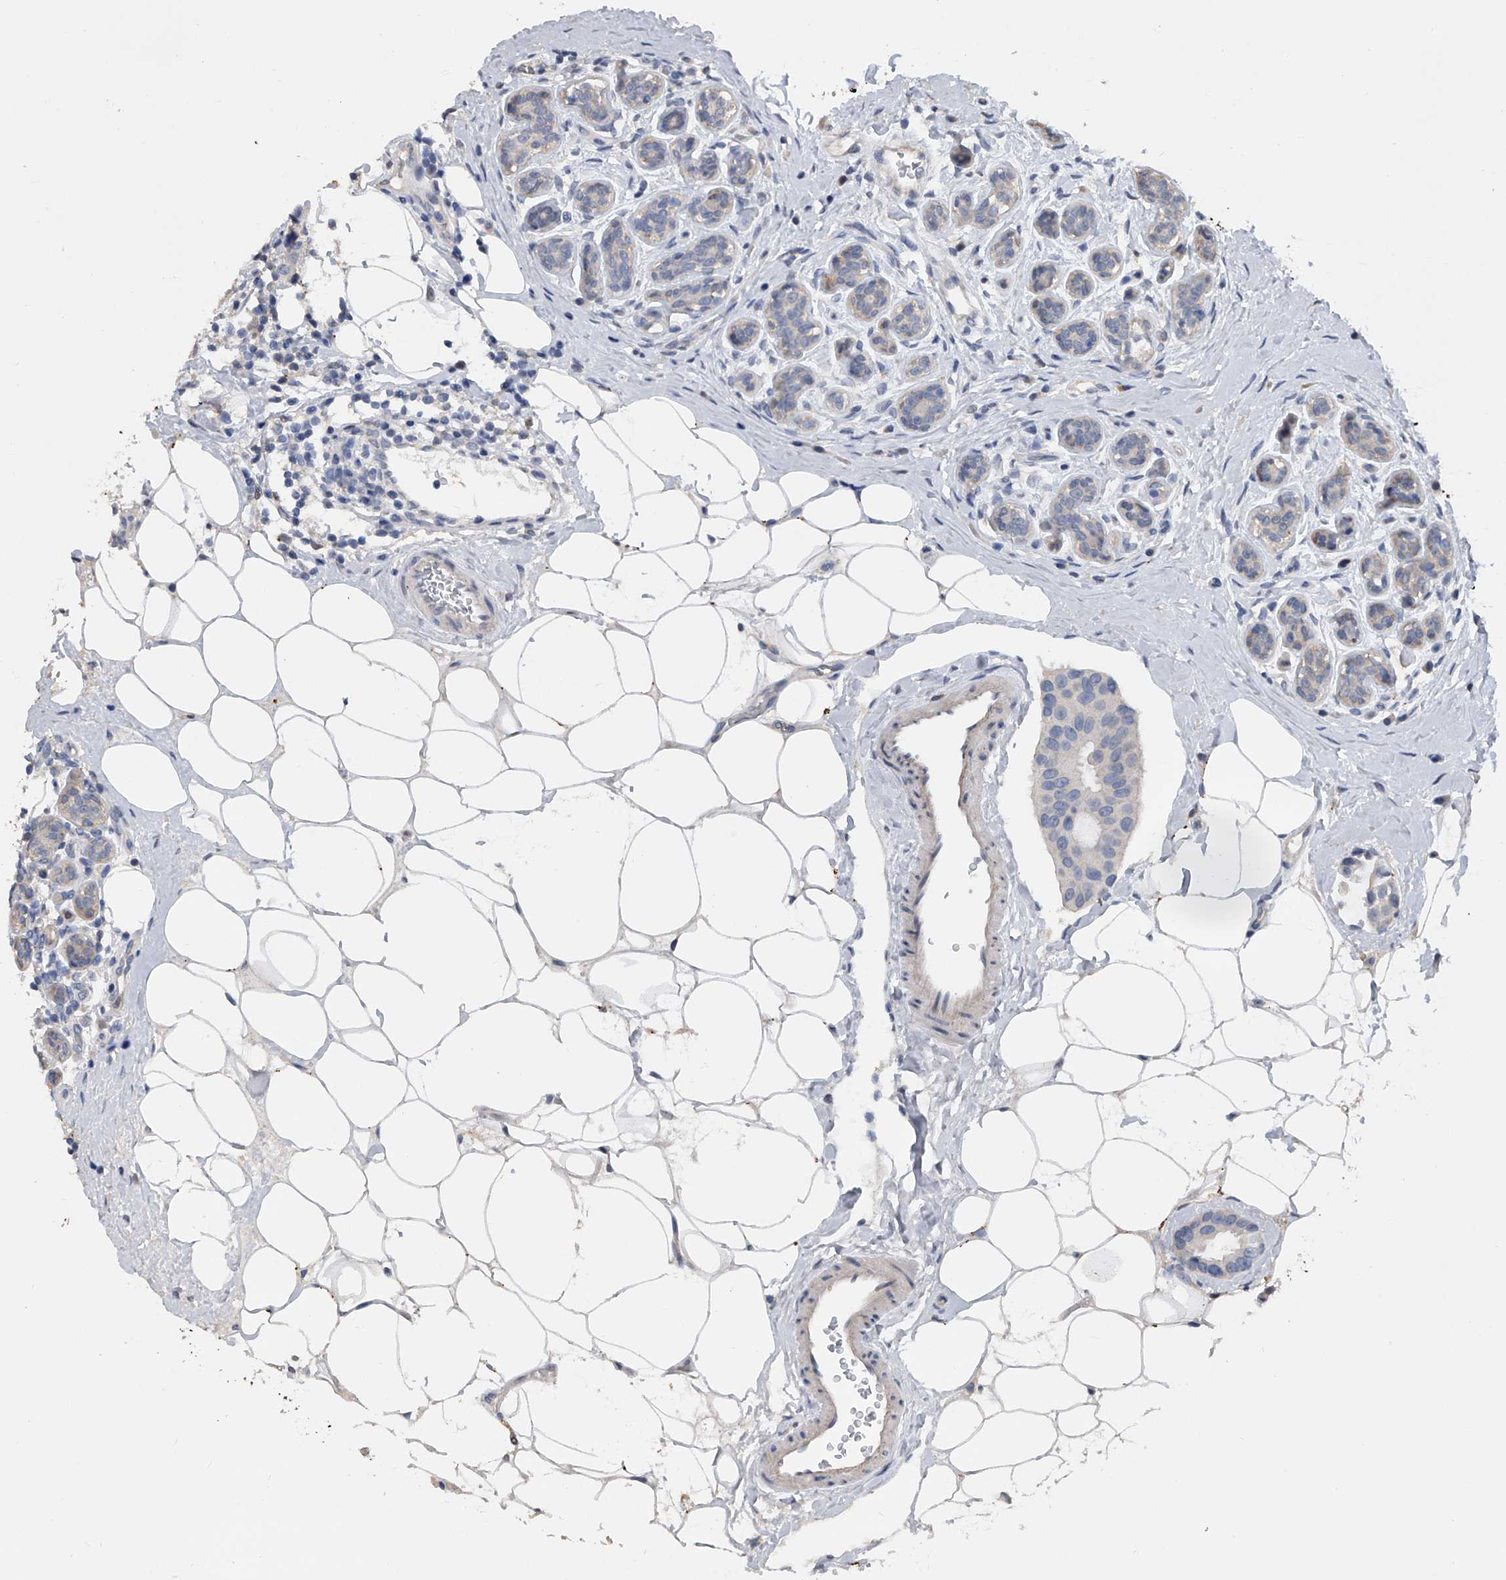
{"staining": {"intensity": "negative", "quantity": "none", "location": "none"}, "tissue": "breast cancer", "cell_type": "Tumor cells", "image_type": "cancer", "snomed": [{"axis": "morphology", "description": "Normal tissue, NOS"}, {"axis": "morphology", "description": "Duct carcinoma"}, {"axis": "topography", "description": "Breast"}], "caption": "Breast infiltrating ductal carcinoma stained for a protein using IHC shows no staining tumor cells.", "gene": "DOCK9", "patient": {"sex": "female", "age": 39}}